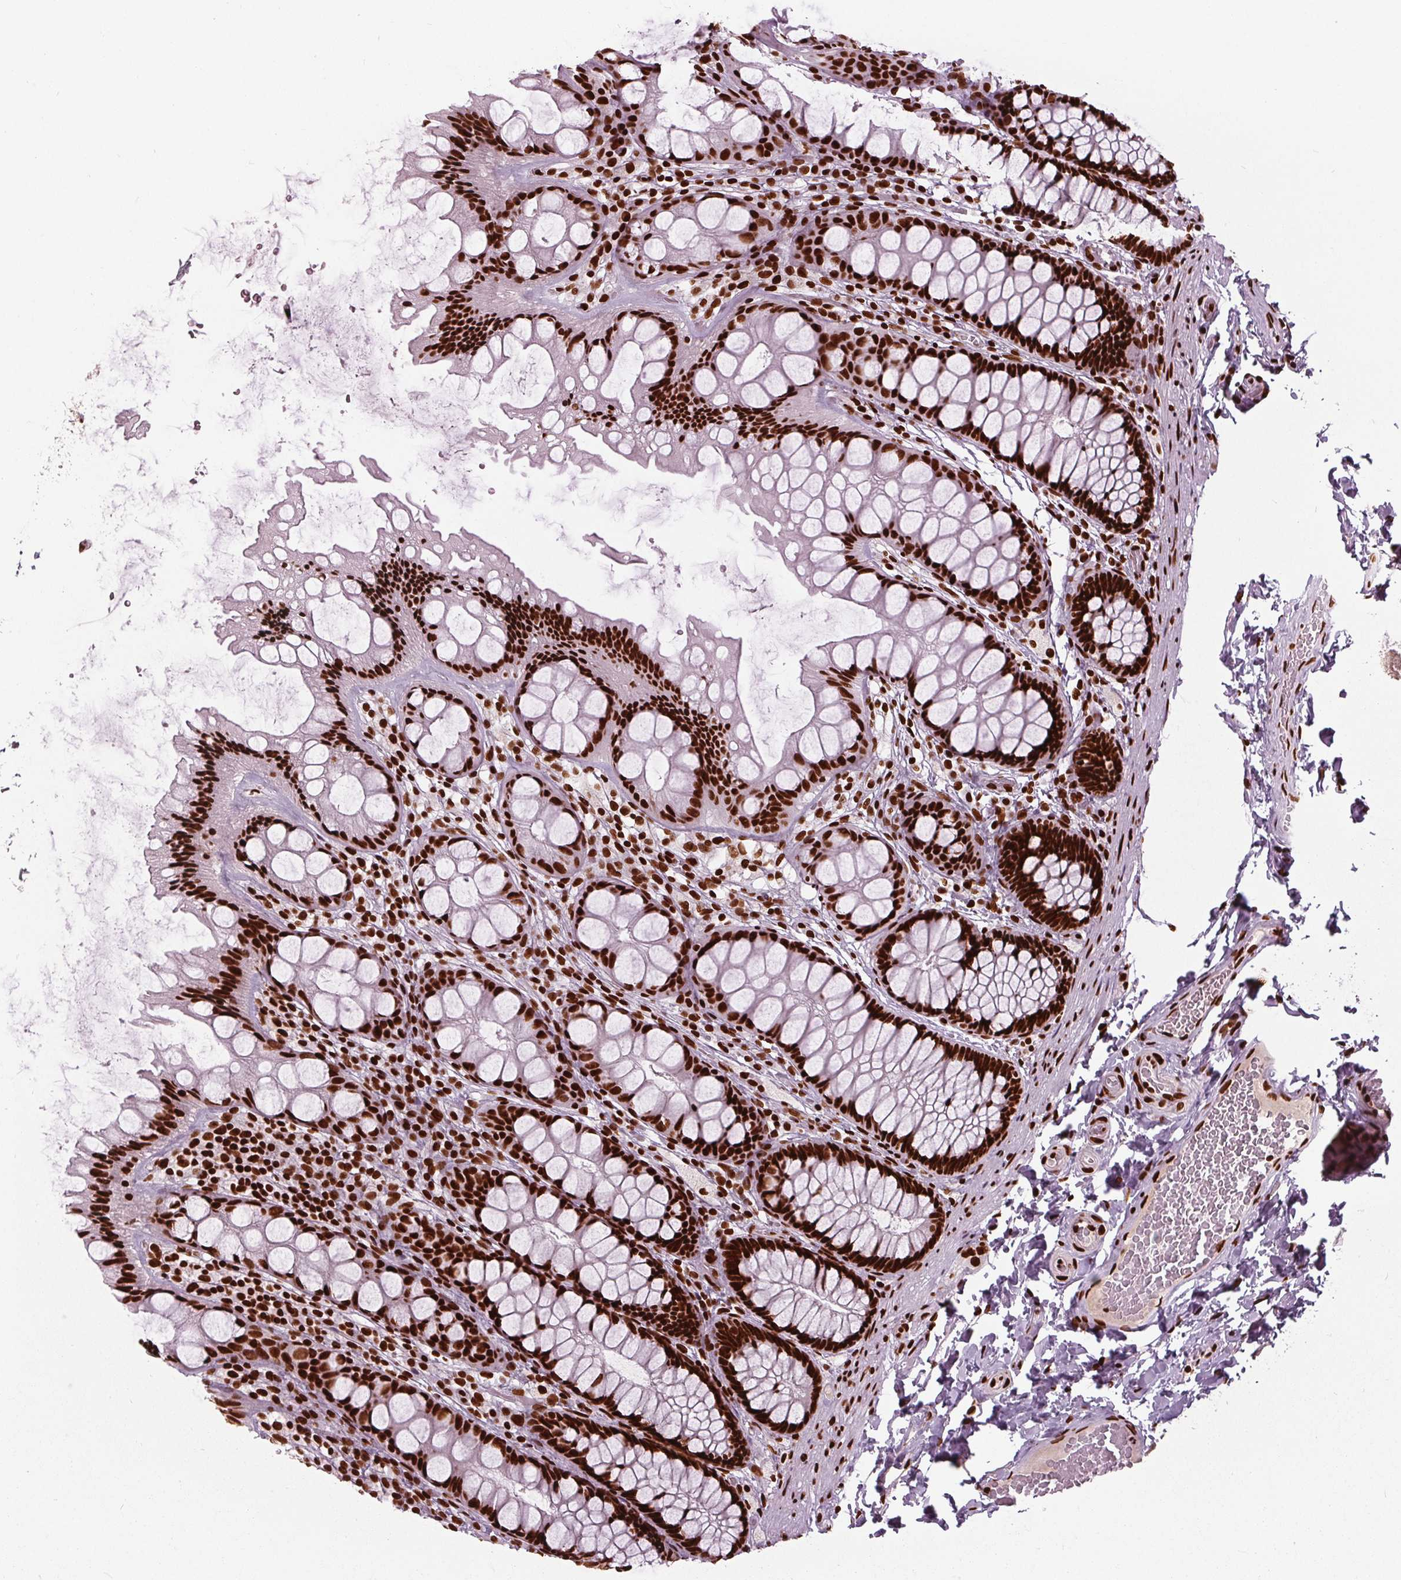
{"staining": {"intensity": "strong", "quantity": ">75%", "location": "nuclear"}, "tissue": "colon", "cell_type": "Endothelial cells", "image_type": "normal", "snomed": [{"axis": "morphology", "description": "Normal tissue, NOS"}, {"axis": "topography", "description": "Colon"}], "caption": "A photomicrograph of human colon stained for a protein displays strong nuclear brown staining in endothelial cells. (IHC, brightfield microscopy, high magnification).", "gene": "BRD4", "patient": {"sex": "male", "age": 47}}